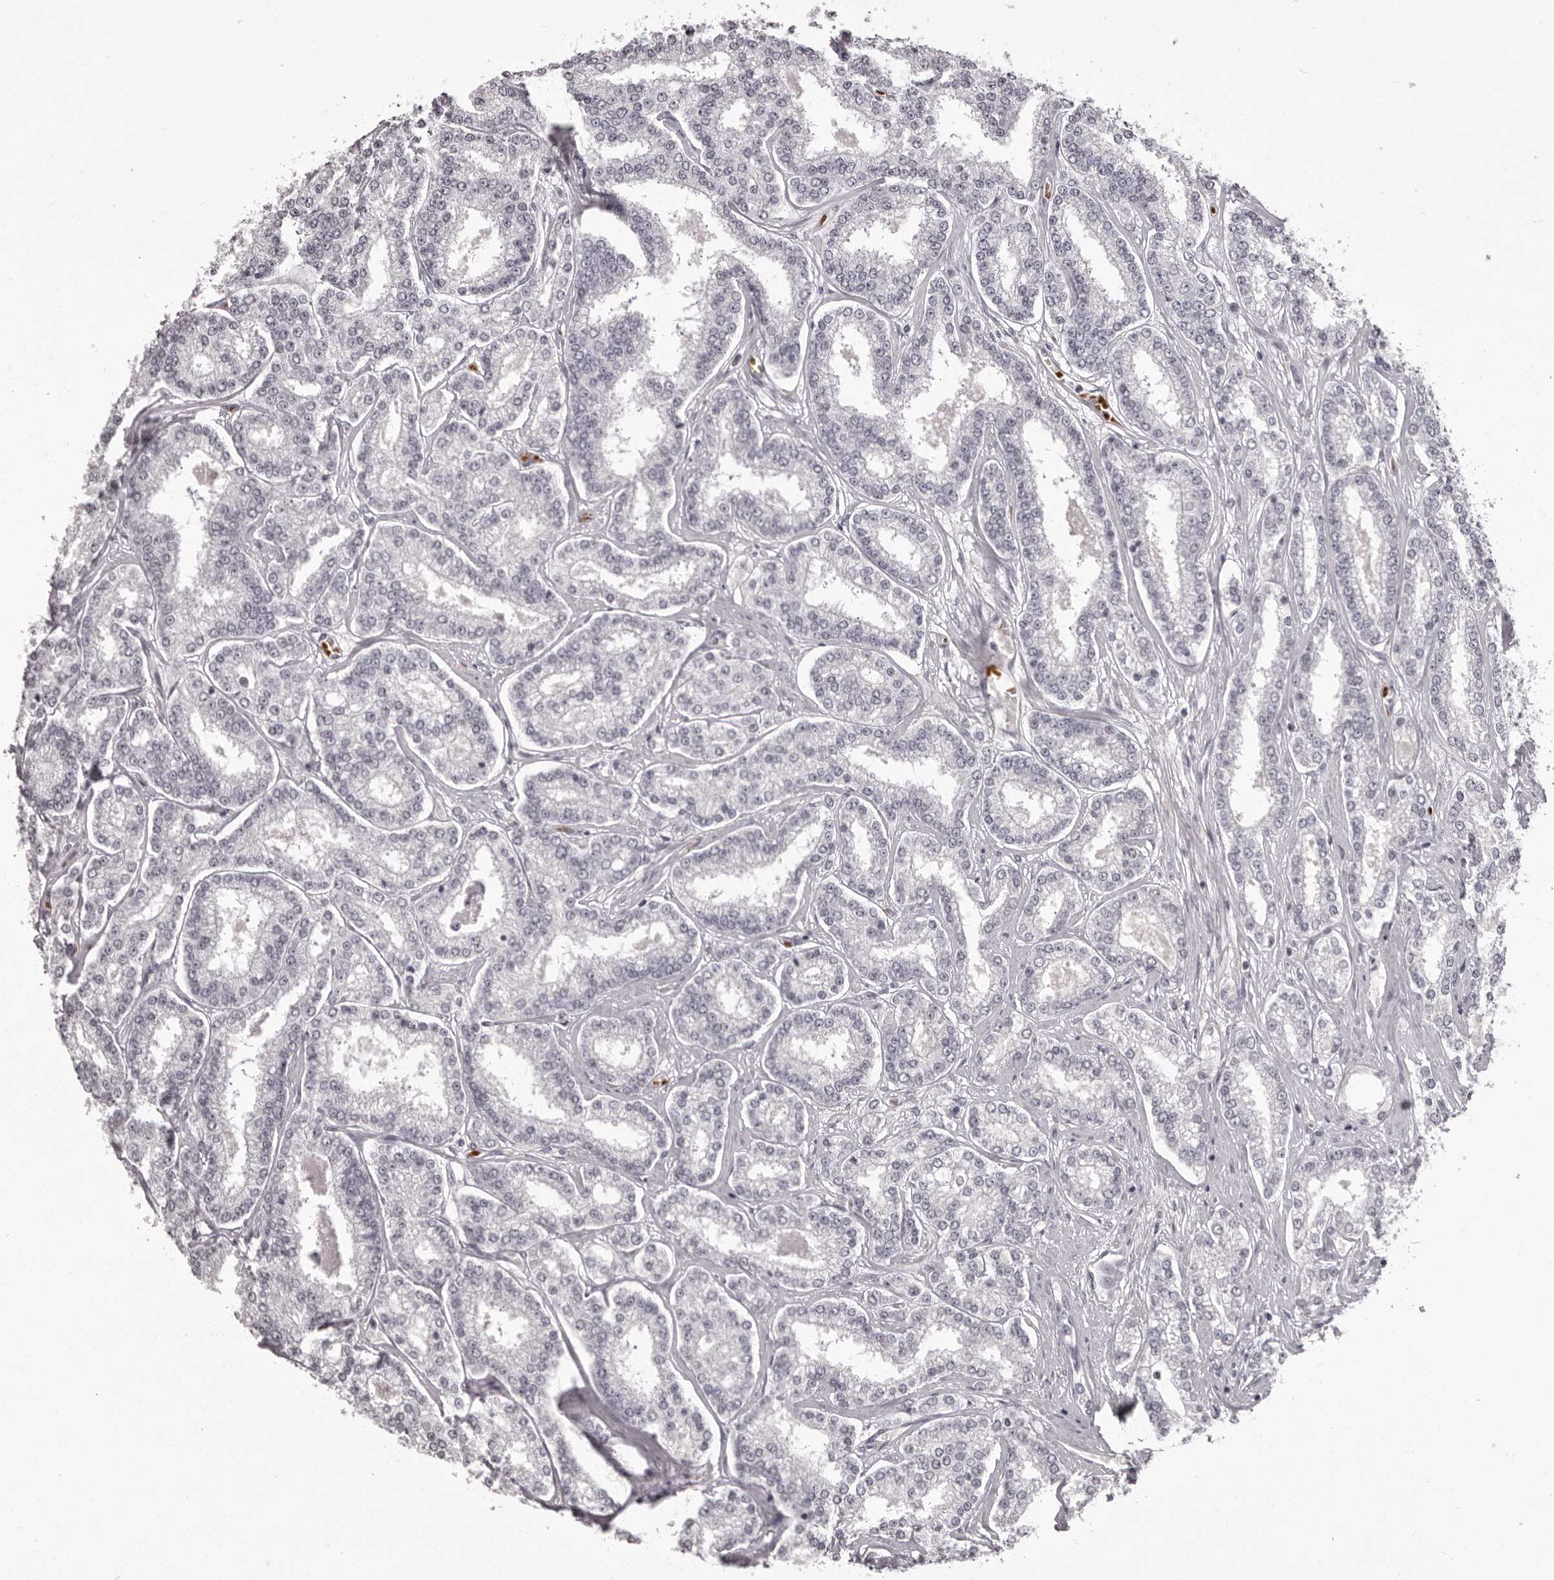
{"staining": {"intensity": "negative", "quantity": "none", "location": "none"}, "tissue": "prostate cancer", "cell_type": "Tumor cells", "image_type": "cancer", "snomed": [{"axis": "morphology", "description": "Normal tissue, NOS"}, {"axis": "morphology", "description": "Adenocarcinoma, High grade"}, {"axis": "topography", "description": "Prostate"}], "caption": "Immunohistochemistry of prostate cancer (adenocarcinoma (high-grade)) displays no positivity in tumor cells.", "gene": "C8orf74", "patient": {"sex": "male", "age": 83}}